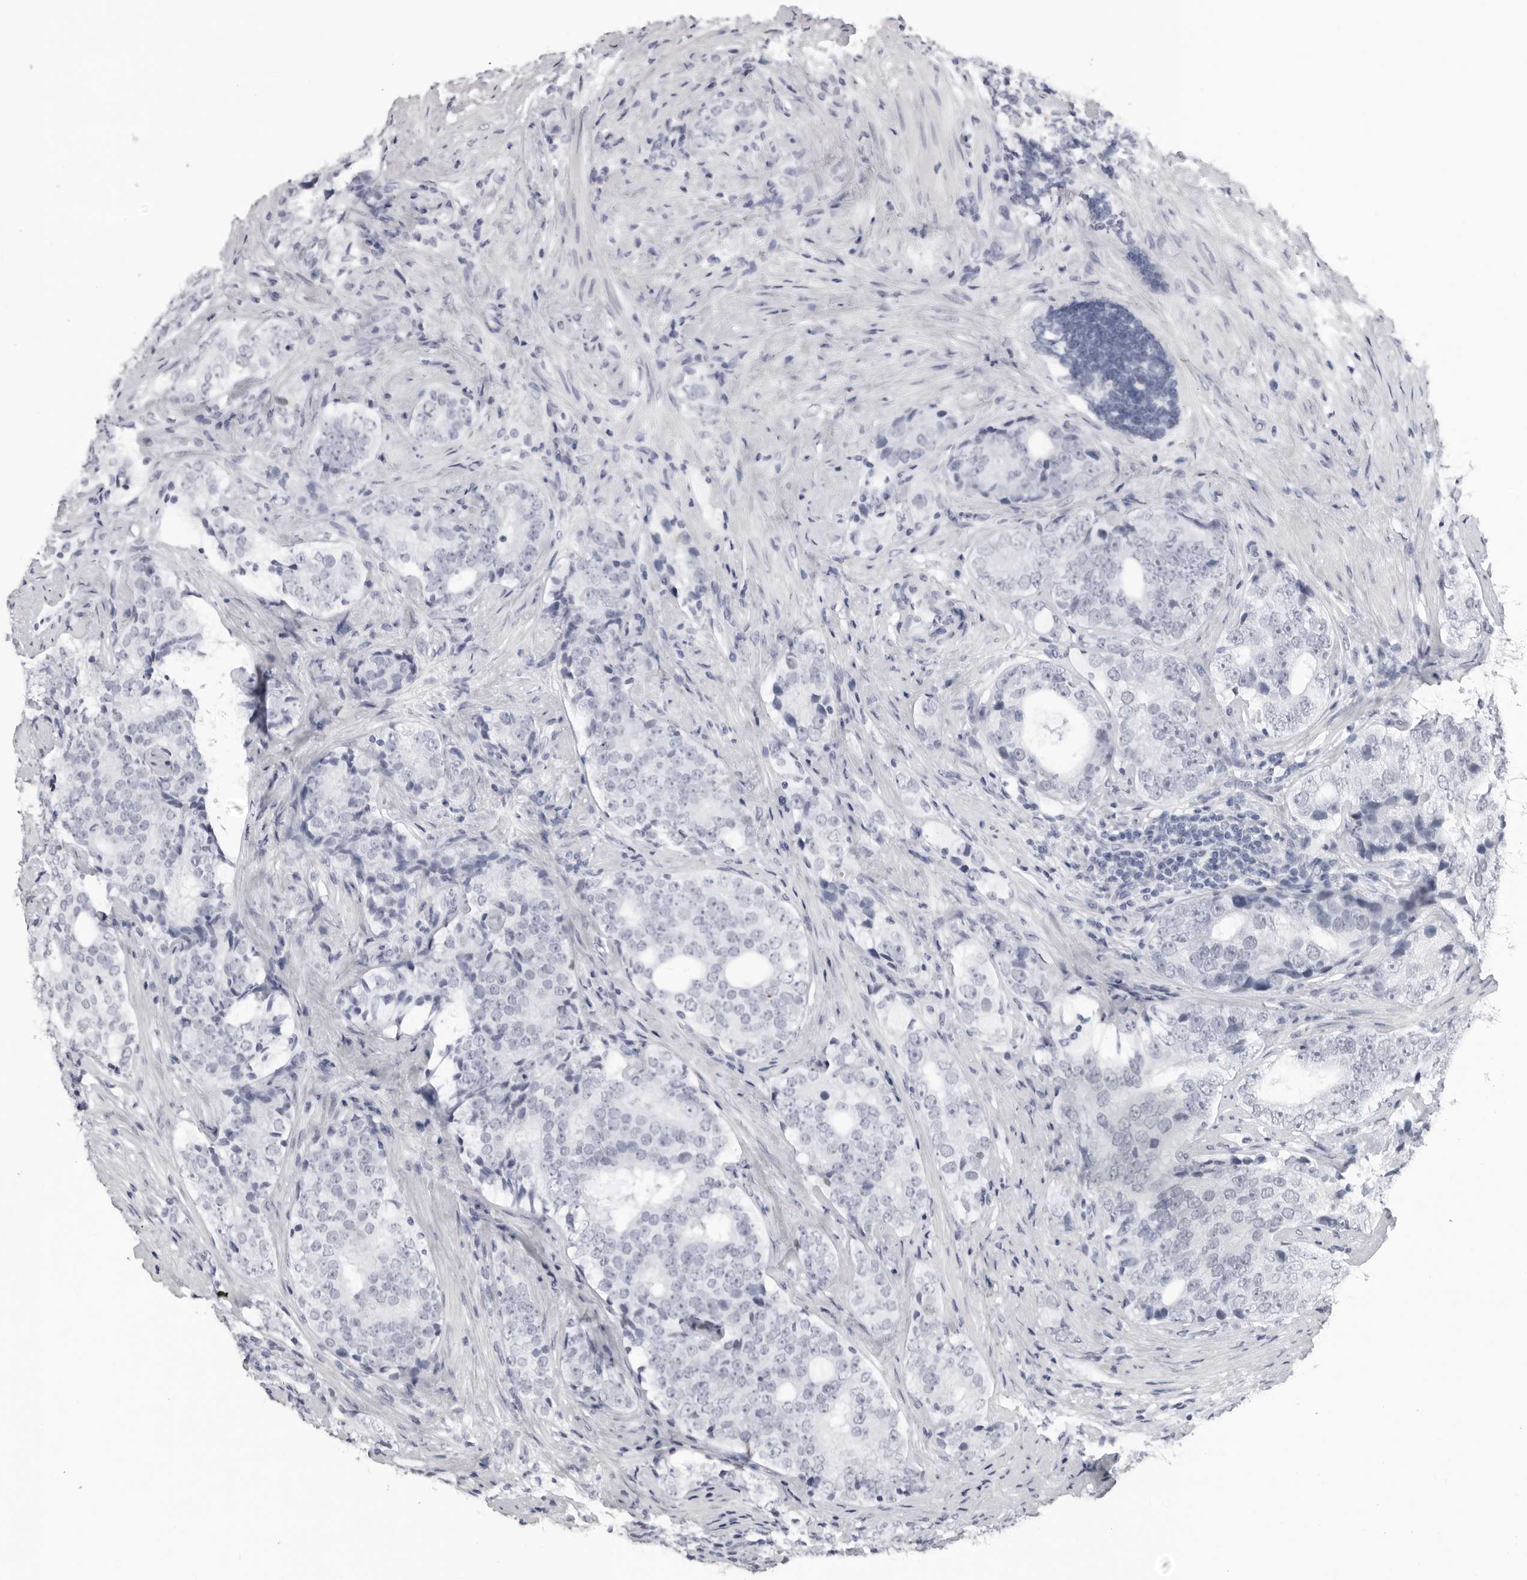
{"staining": {"intensity": "negative", "quantity": "none", "location": "none"}, "tissue": "prostate cancer", "cell_type": "Tumor cells", "image_type": "cancer", "snomed": [{"axis": "morphology", "description": "Adenocarcinoma, High grade"}, {"axis": "topography", "description": "Prostate"}], "caption": "Photomicrograph shows no protein positivity in tumor cells of prostate cancer (high-grade adenocarcinoma) tissue.", "gene": "ESPN", "patient": {"sex": "male", "age": 56}}